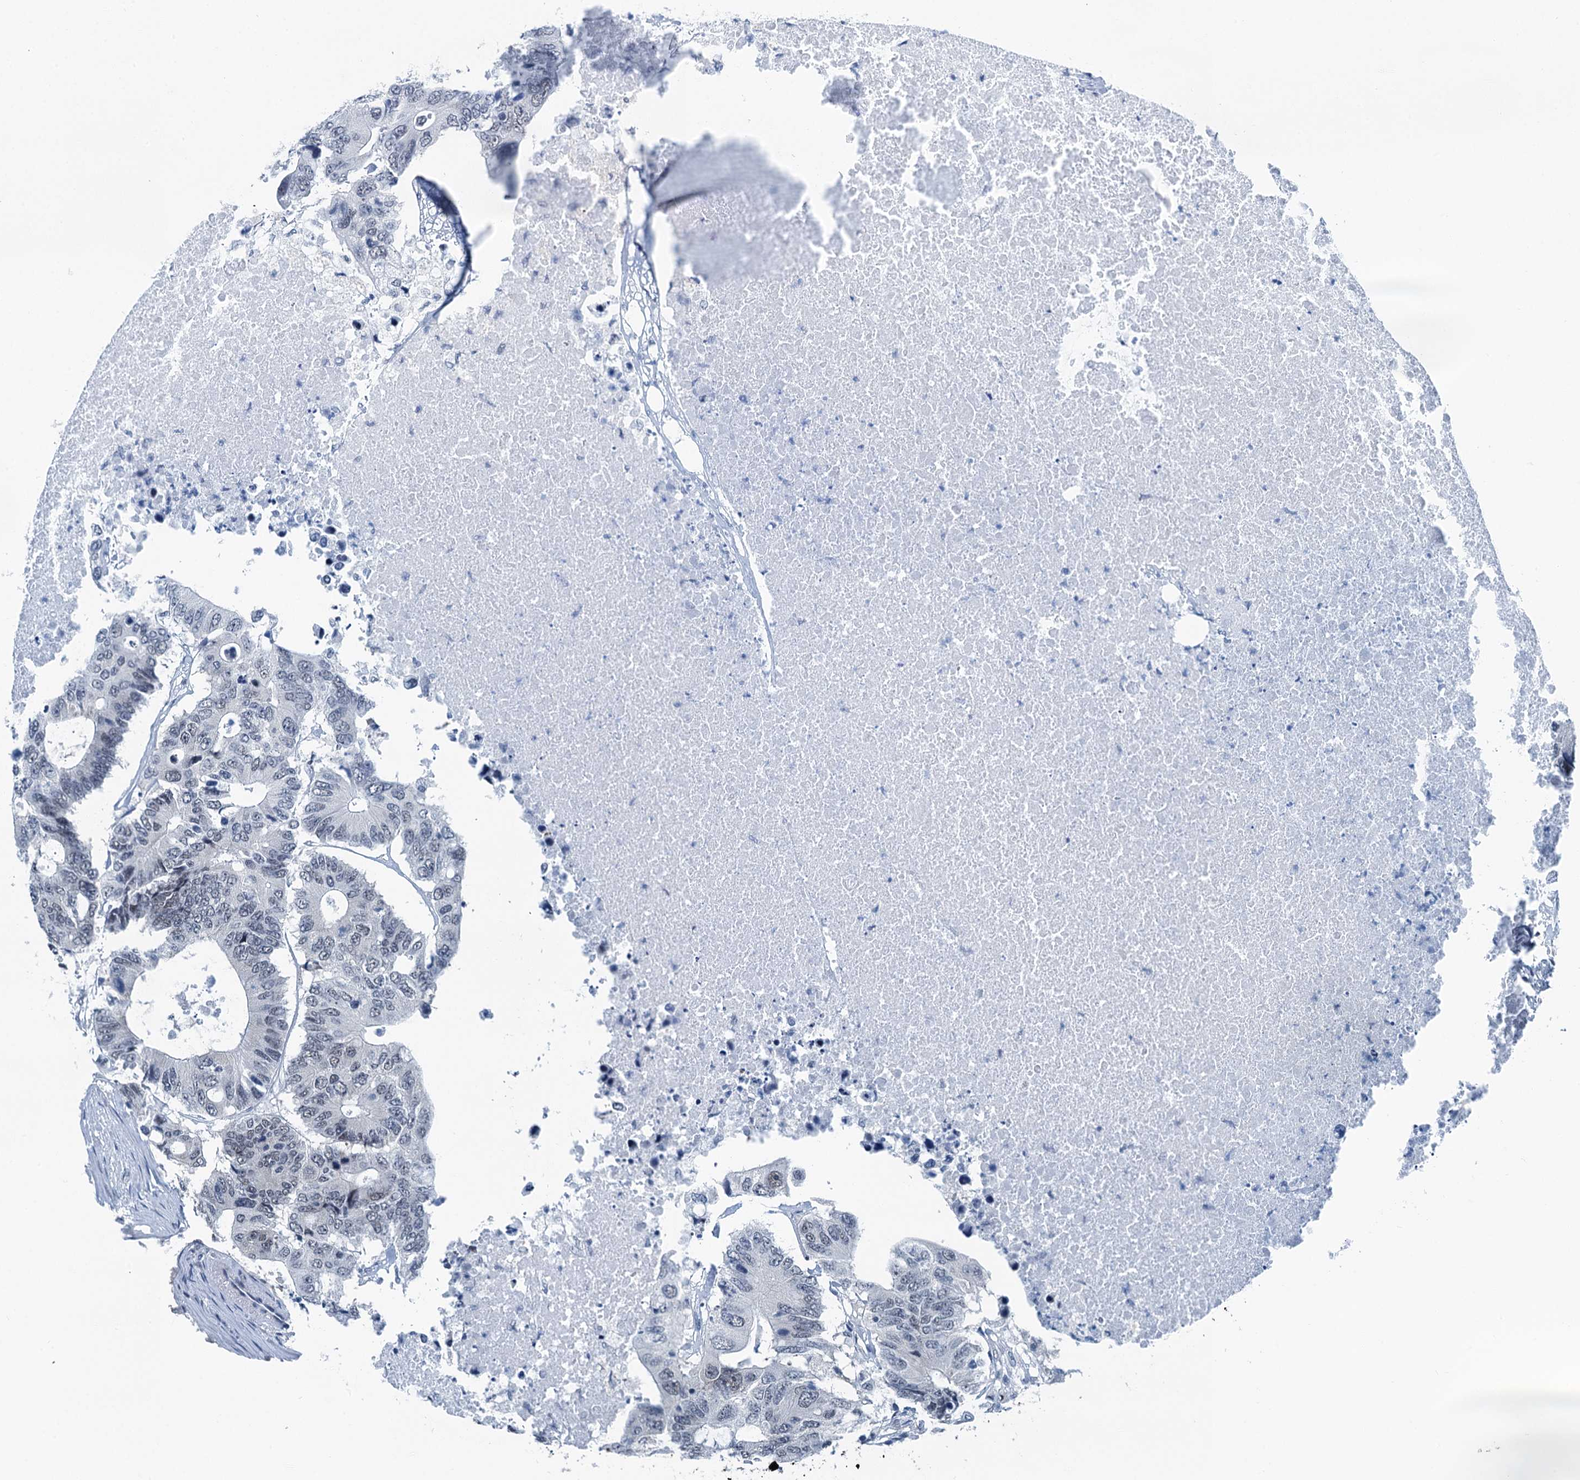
{"staining": {"intensity": "negative", "quantity": "none", "location": "none"}, "tissue": "colorectal cancer", "cell_type": "Tumor cells", "image_type": "cancer", "snomed": [{"axis": "morphology", "description": "Adenocarcinoma, NOS"}, {"axis": "topography", "description": "Colon"}], "caption": "Tumor cells are negative for brown protein staining in colorectal adenocarcinoma. Brightfield microscopy of IHC stained with DAB (brown) and hematoxylin (blue), captured at high magnification.", "gene": "TRPT1", "patient": {"sex": "male", "age": 71}}